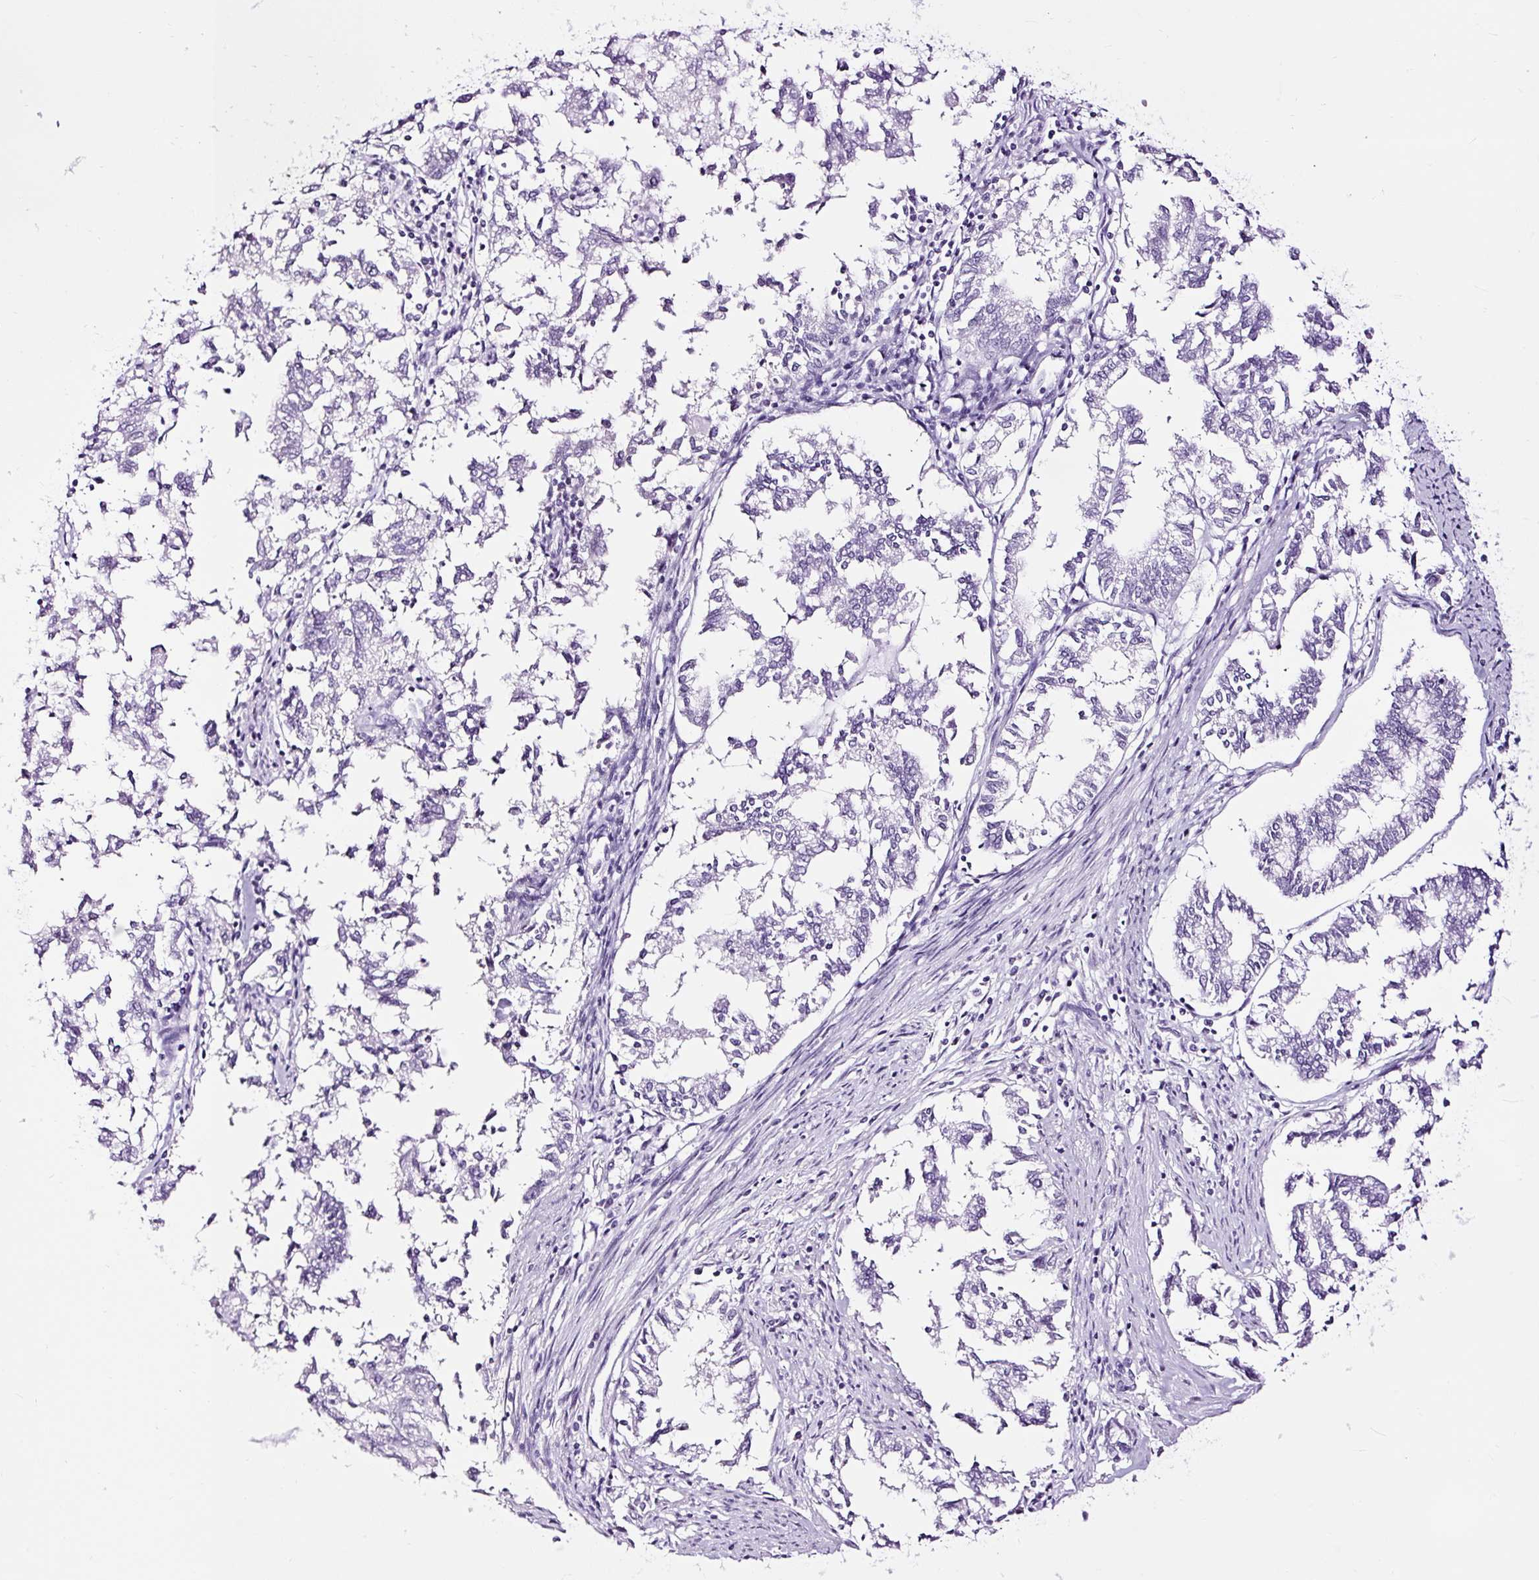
{"staining": {"intensity": "negative", "quantity": "none", "location": "none"}, "tissue": "endometrial cancer", "cell_type": "Tumor cells", "image_type": "cancer", "snomed": [{"axis": "morphology", "description": "Necrosis, NOS"}, {"axis": "morphology", "description": "Adenocarcinoma, NOS"}, {"axis": "topography", "description": "Endometrium"}], "caption": "Protein analysis of endometrial adenocarcinoma reveals no significant expression in tumor cells.", "gene": "NPHS2", "patient": {"sex": "female", "age": 79}}